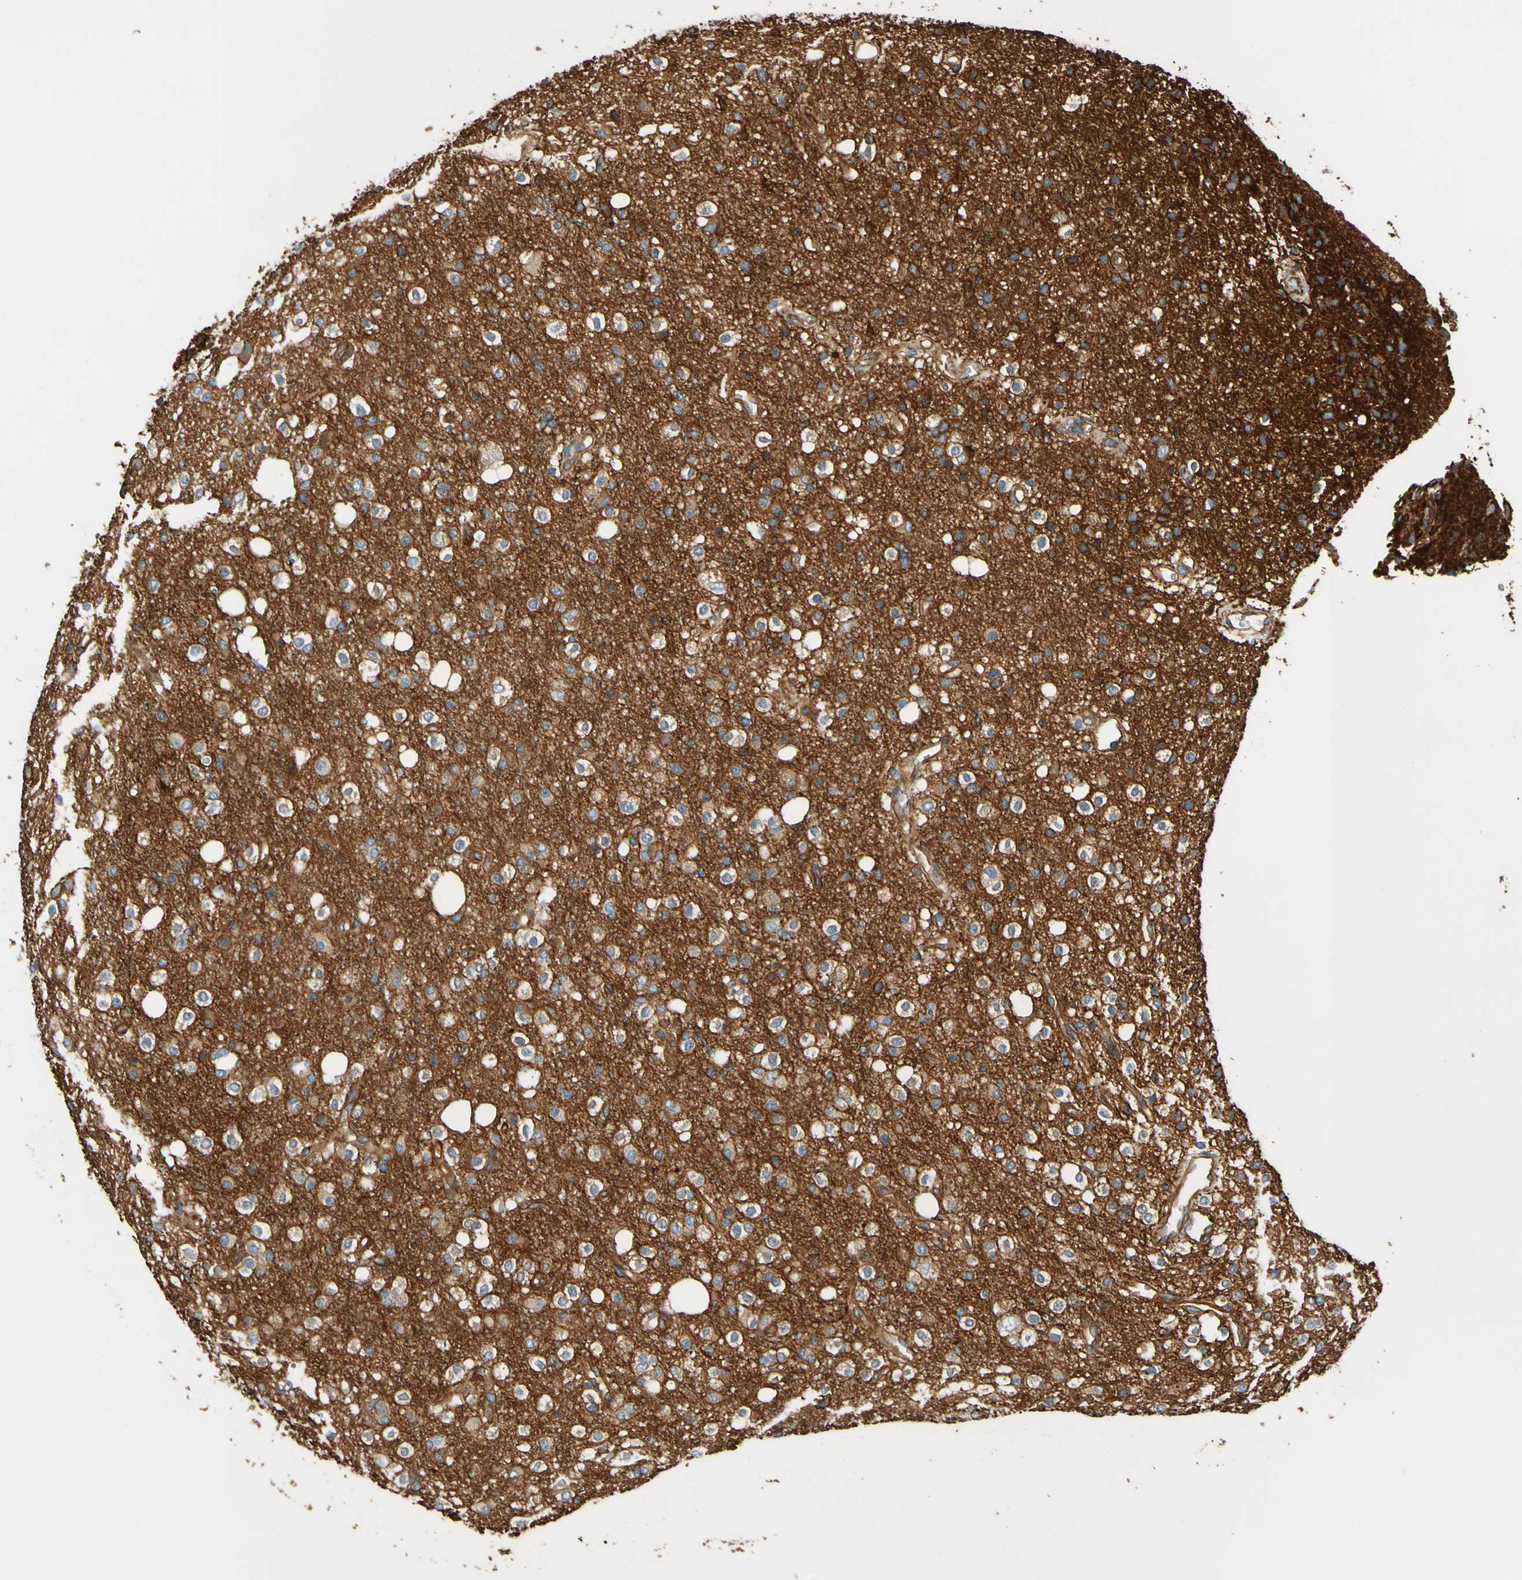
{"staining": {"intensity": "weak", "quantity": "25%-75%", "location": "cytoplasmic/membranous"}, "tissue": "glioma", "cell_type": "Tumor cells", "image_type": "cancer", "snomed": [{"axis": "morphology", "description": "Glioma, malignant, High grade"}, {"axis": "topography", "description": "Brain"}], "caption": "Immunohistochemistry (IHC) of human glioma exhibits low levels of weak cytoplasmic/membranous expression in approximately 25%-75% of tumor cells.", "gene": "SPTAN1", "patient": {"sex": "male", "age": 47}}